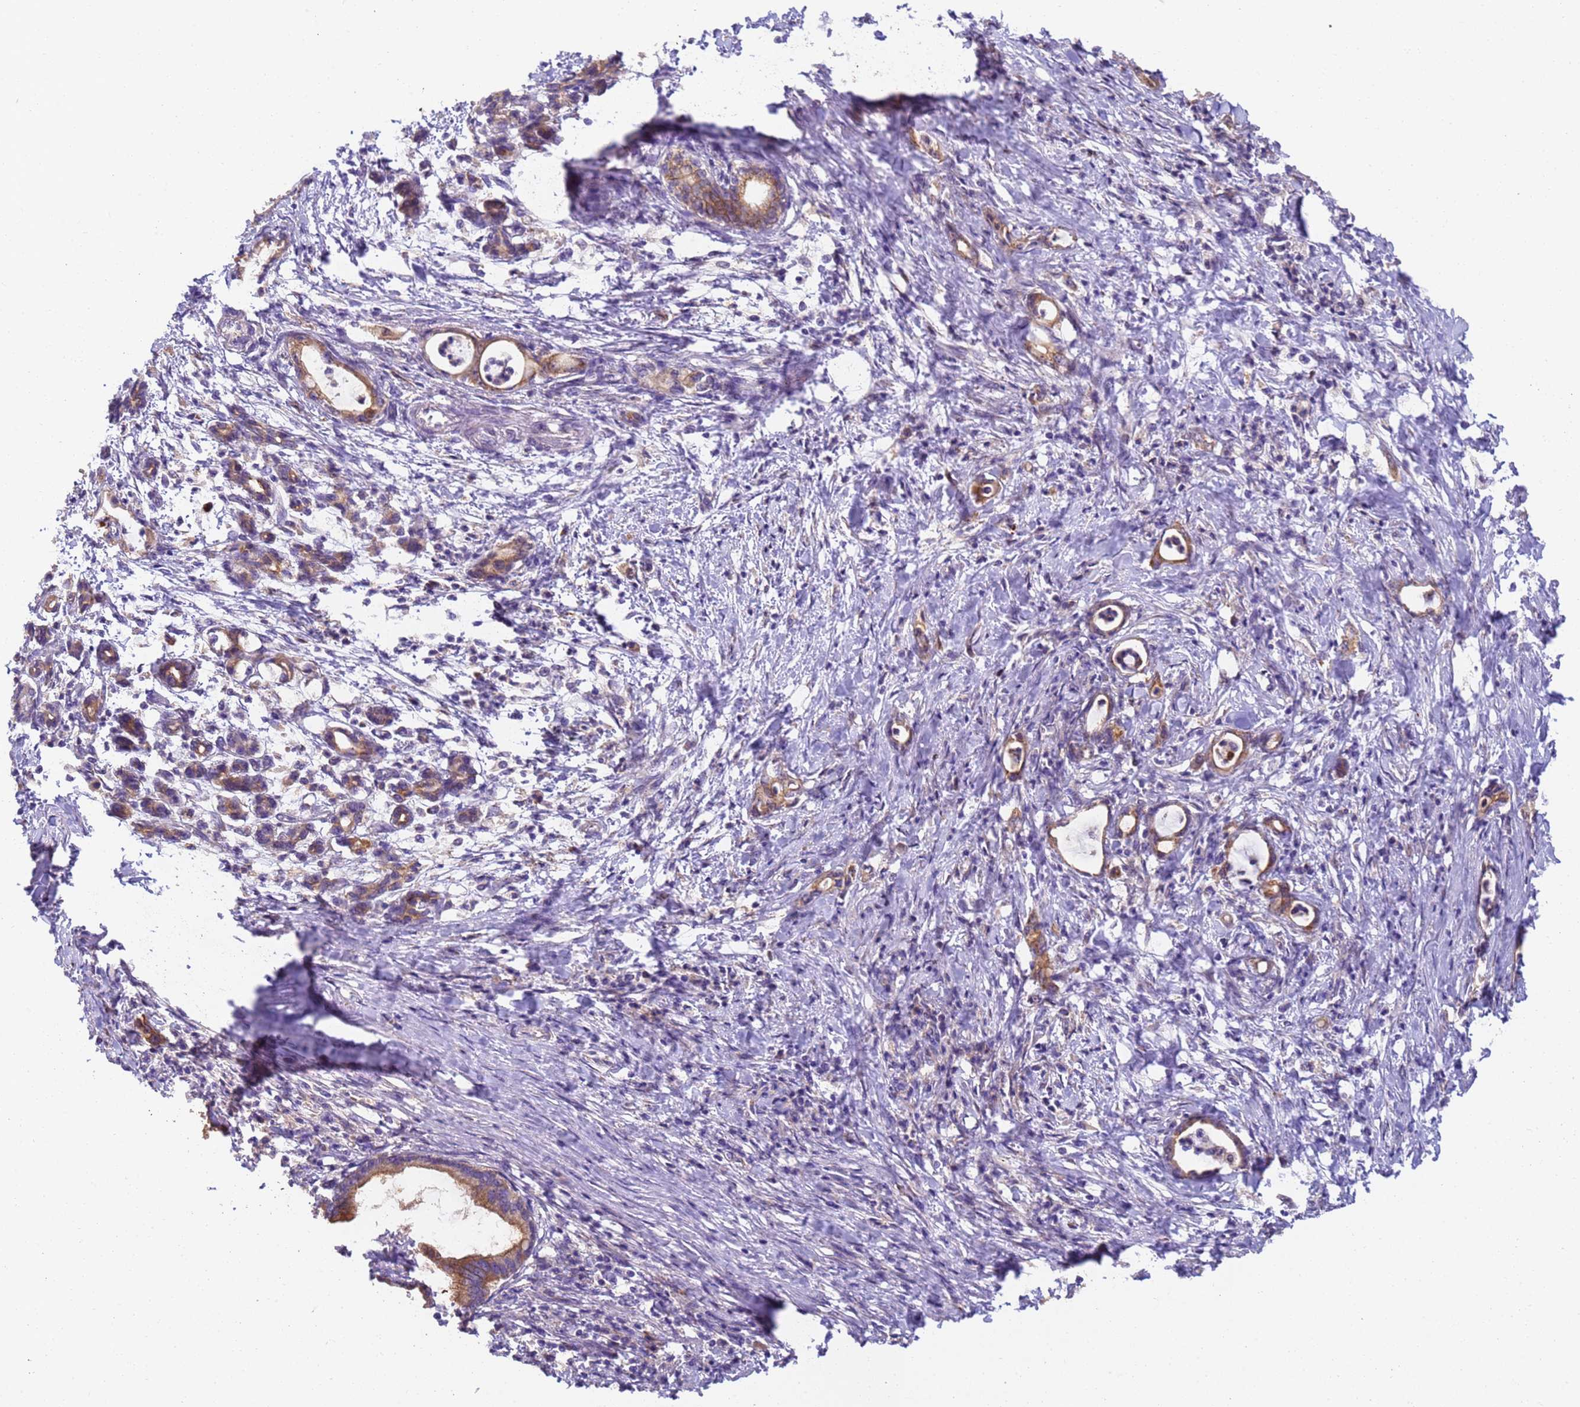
{"staining": {"intensity": "moderate", "quantity": ">75%", "location": "cytoplasmic/membranous"}, "tissue": "pancreatic cancer", "cell_type": "Tumor cells", "image_type": "cancer", "snomed": [{"axis": "morphology", "description": "Adenocarcinoma, NOS"}, {"axis": "topography", "description": "Pancreas"}], "caption": "About >75% of tumor cells in pancreatic adenocarcinoma show moderate cytoplasmic/membranous protein positivity as visualized by brown immunohistochemical staining.", "gene": "TIGAR", "patient": {"sex": "female", "age": 55}}